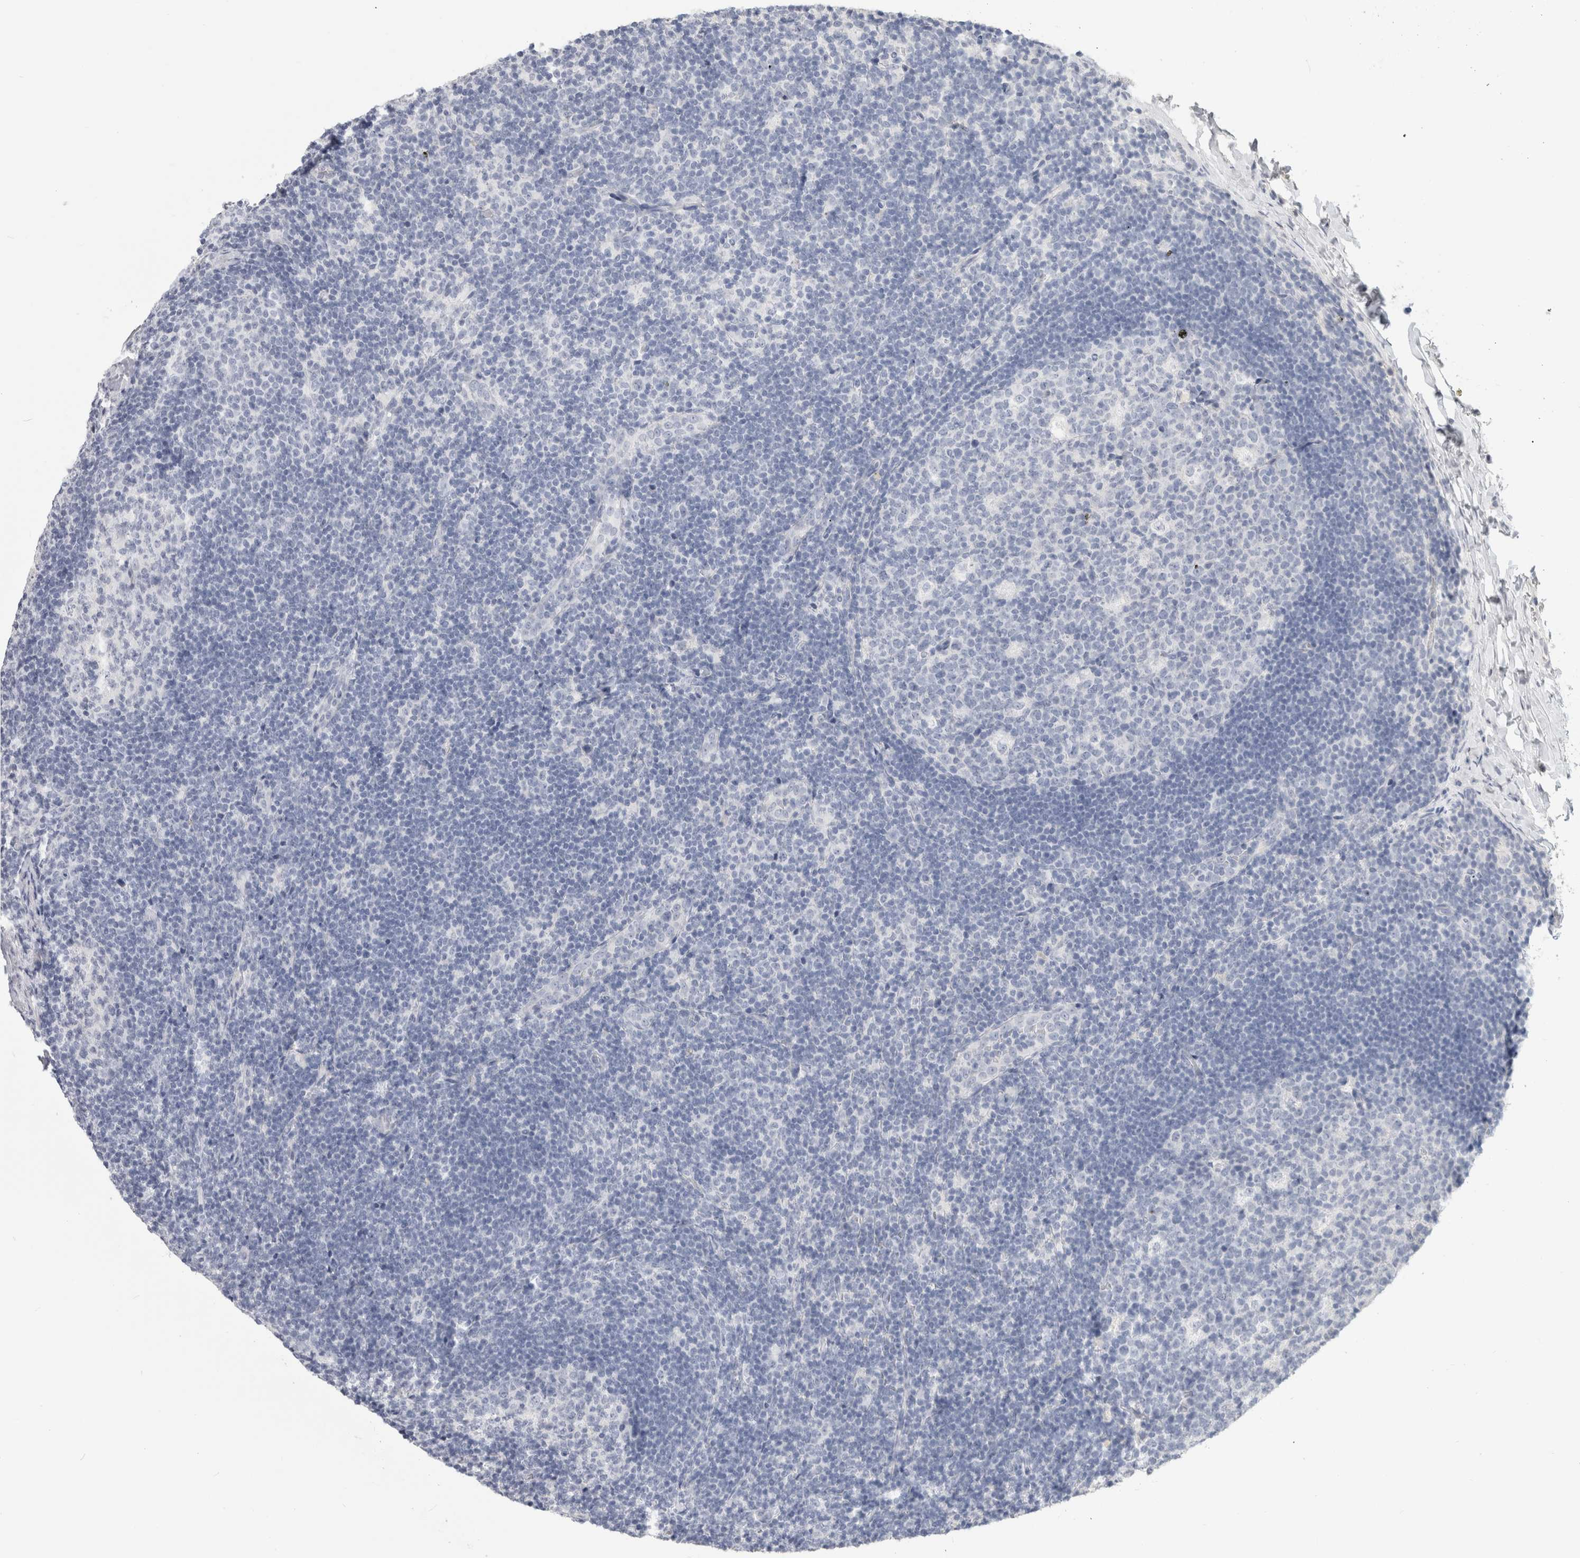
{"staining": {"intensity": "negative", "quantity": "none", "location": "none"}, "tissue": "lymph node", "cell_type": "Germinal center cells", "image_type": "normal", "snomed": [{"axis": "morphology", "description": "Normal tissue, NOS"}, {"axis": "topography", "description": "Lymph node"}], "caption": "IHC histopathology image of unremarkable lymph node: lymph node stained with DAB (3,3'-diaminobenzidine) displays no significant protein expression in germinal center cells.", "gene": "SLC6A1", "patient": {"sex": "female", "age": 22}}